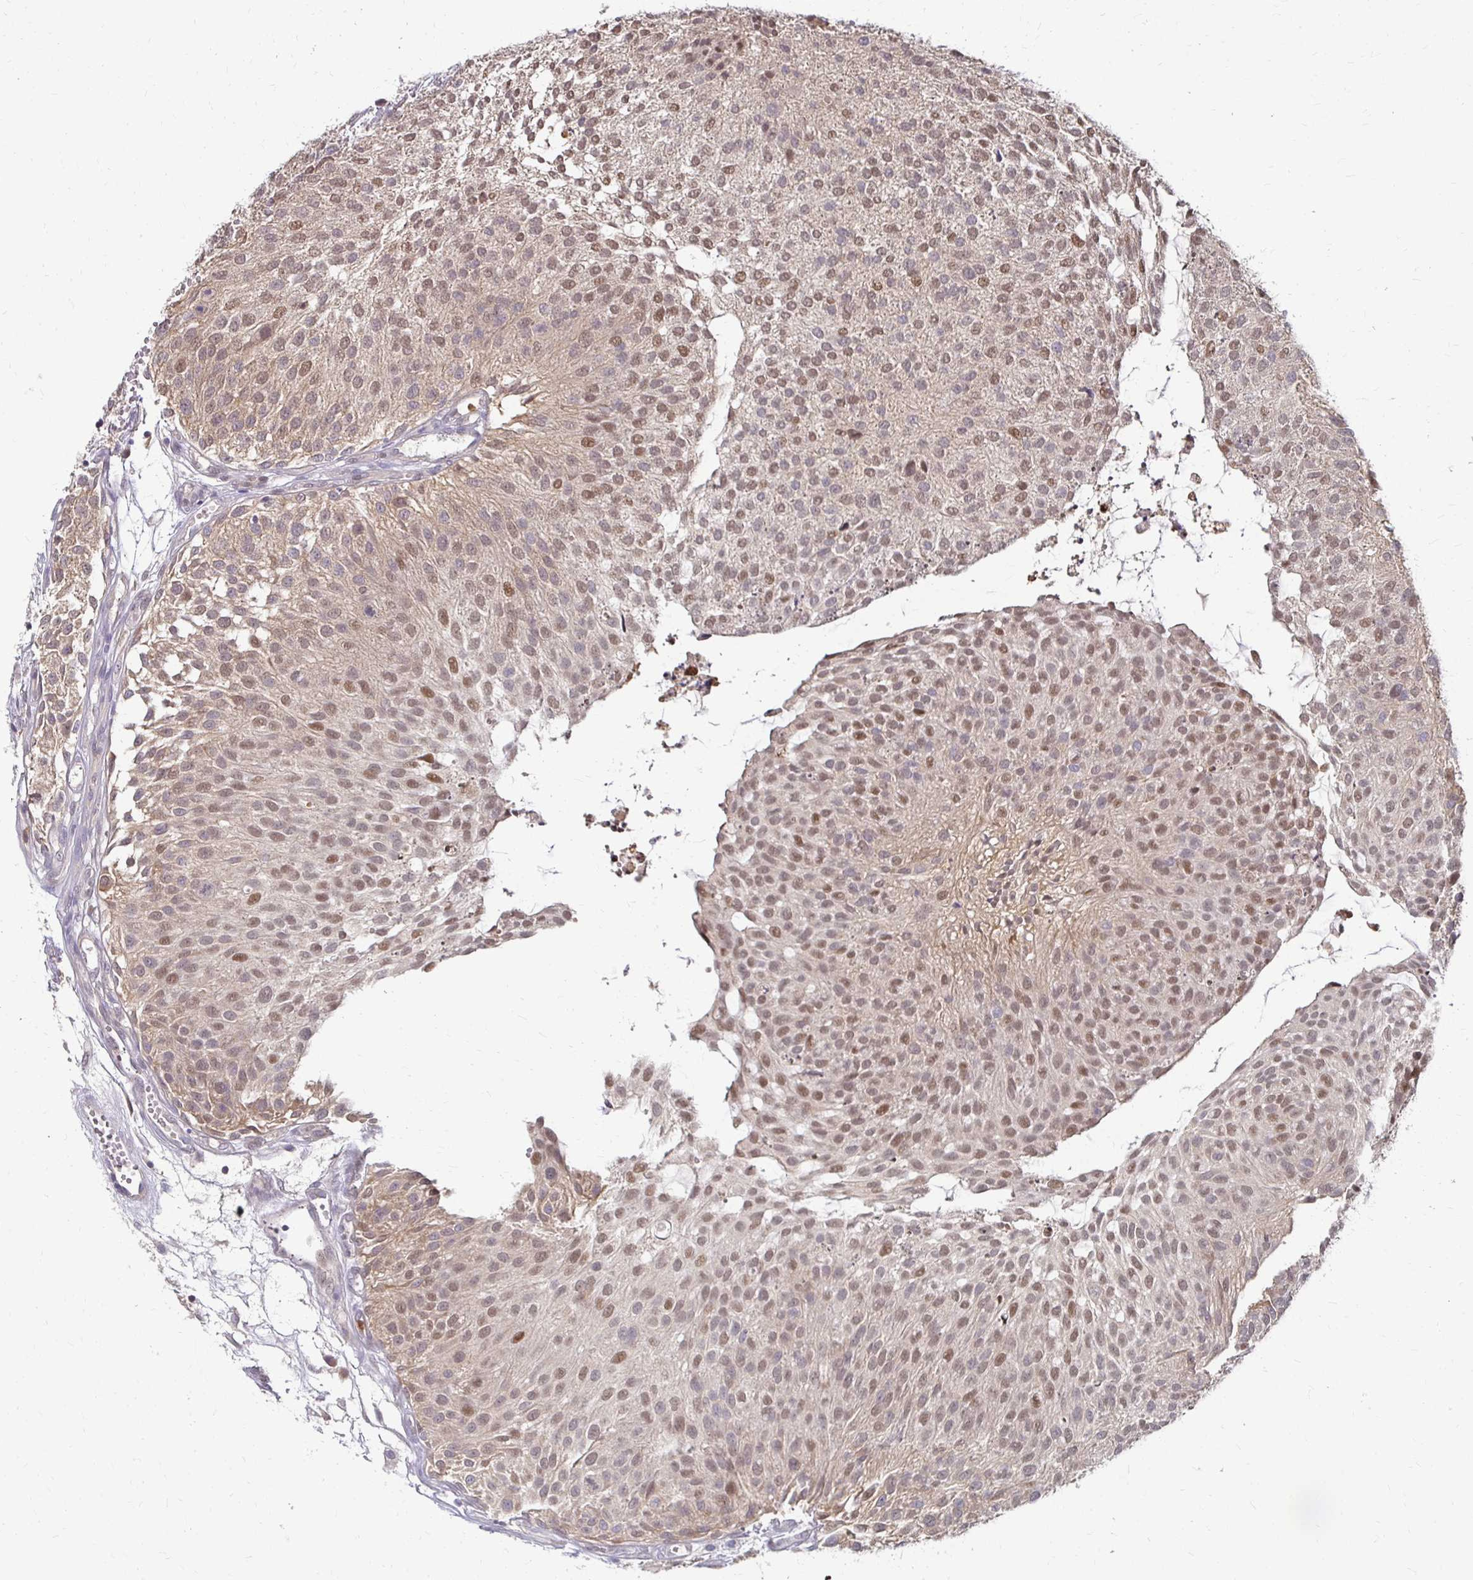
{"staining": {"intensity": "moderate", "quantity": ">75%", "location": "cytoplasmic/membranous,nuclear"}, "tissue": "urothelial cancer", "cell_type": "Tumor cells", "image_type": "cancer", "snomed": [{"axis": "morphology", "description": "Urothelial carcinoma, NOS"}, {"axis": "topography", "description": "Urinary bladder"}], "caption": "An image of transitional cell carcinoma stained for a protein exhibits moderate cytoplasmic/membranous and nuclear brown staining in tumor cells. (brown staining indicates protein expression, while blue staining denotes nuclei).", "gene": "PADI2", "patient": {"sex": "male", "age": 84}}